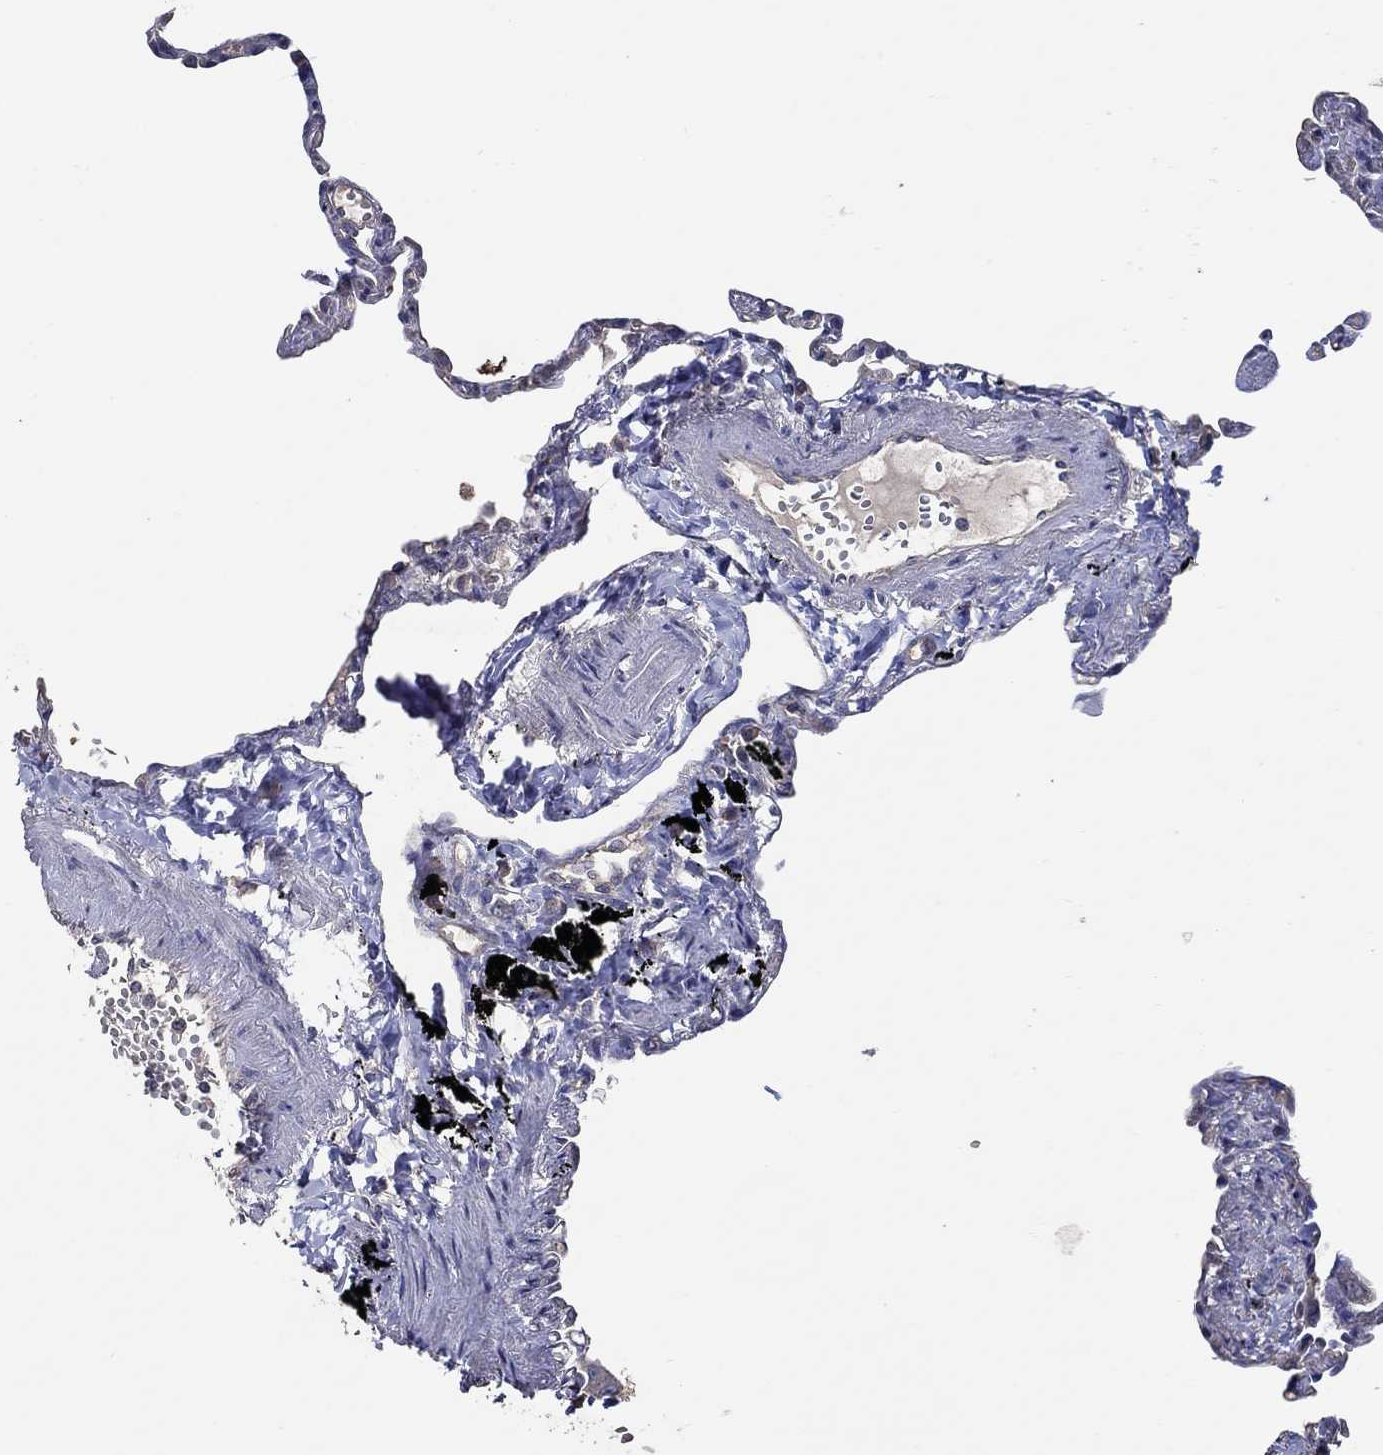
{"staining": {"intensity": "negative", "quantity": "none", "location": "none"}, "tissue": "lung", "cell_type": "Alveolar cells", "image_type": "normal", "snomed": [{"axis": "morphology", "description": "Normal tissue, NOS"}, {"axis": "topography", "description": "Lung"}], "caption": "This is an immunohistochemistry histopathology image of unremarkable lung. There is no expression in alveolar cells.", "gene": "HAP1", "patient": {"sex": "male", "age": 78}}